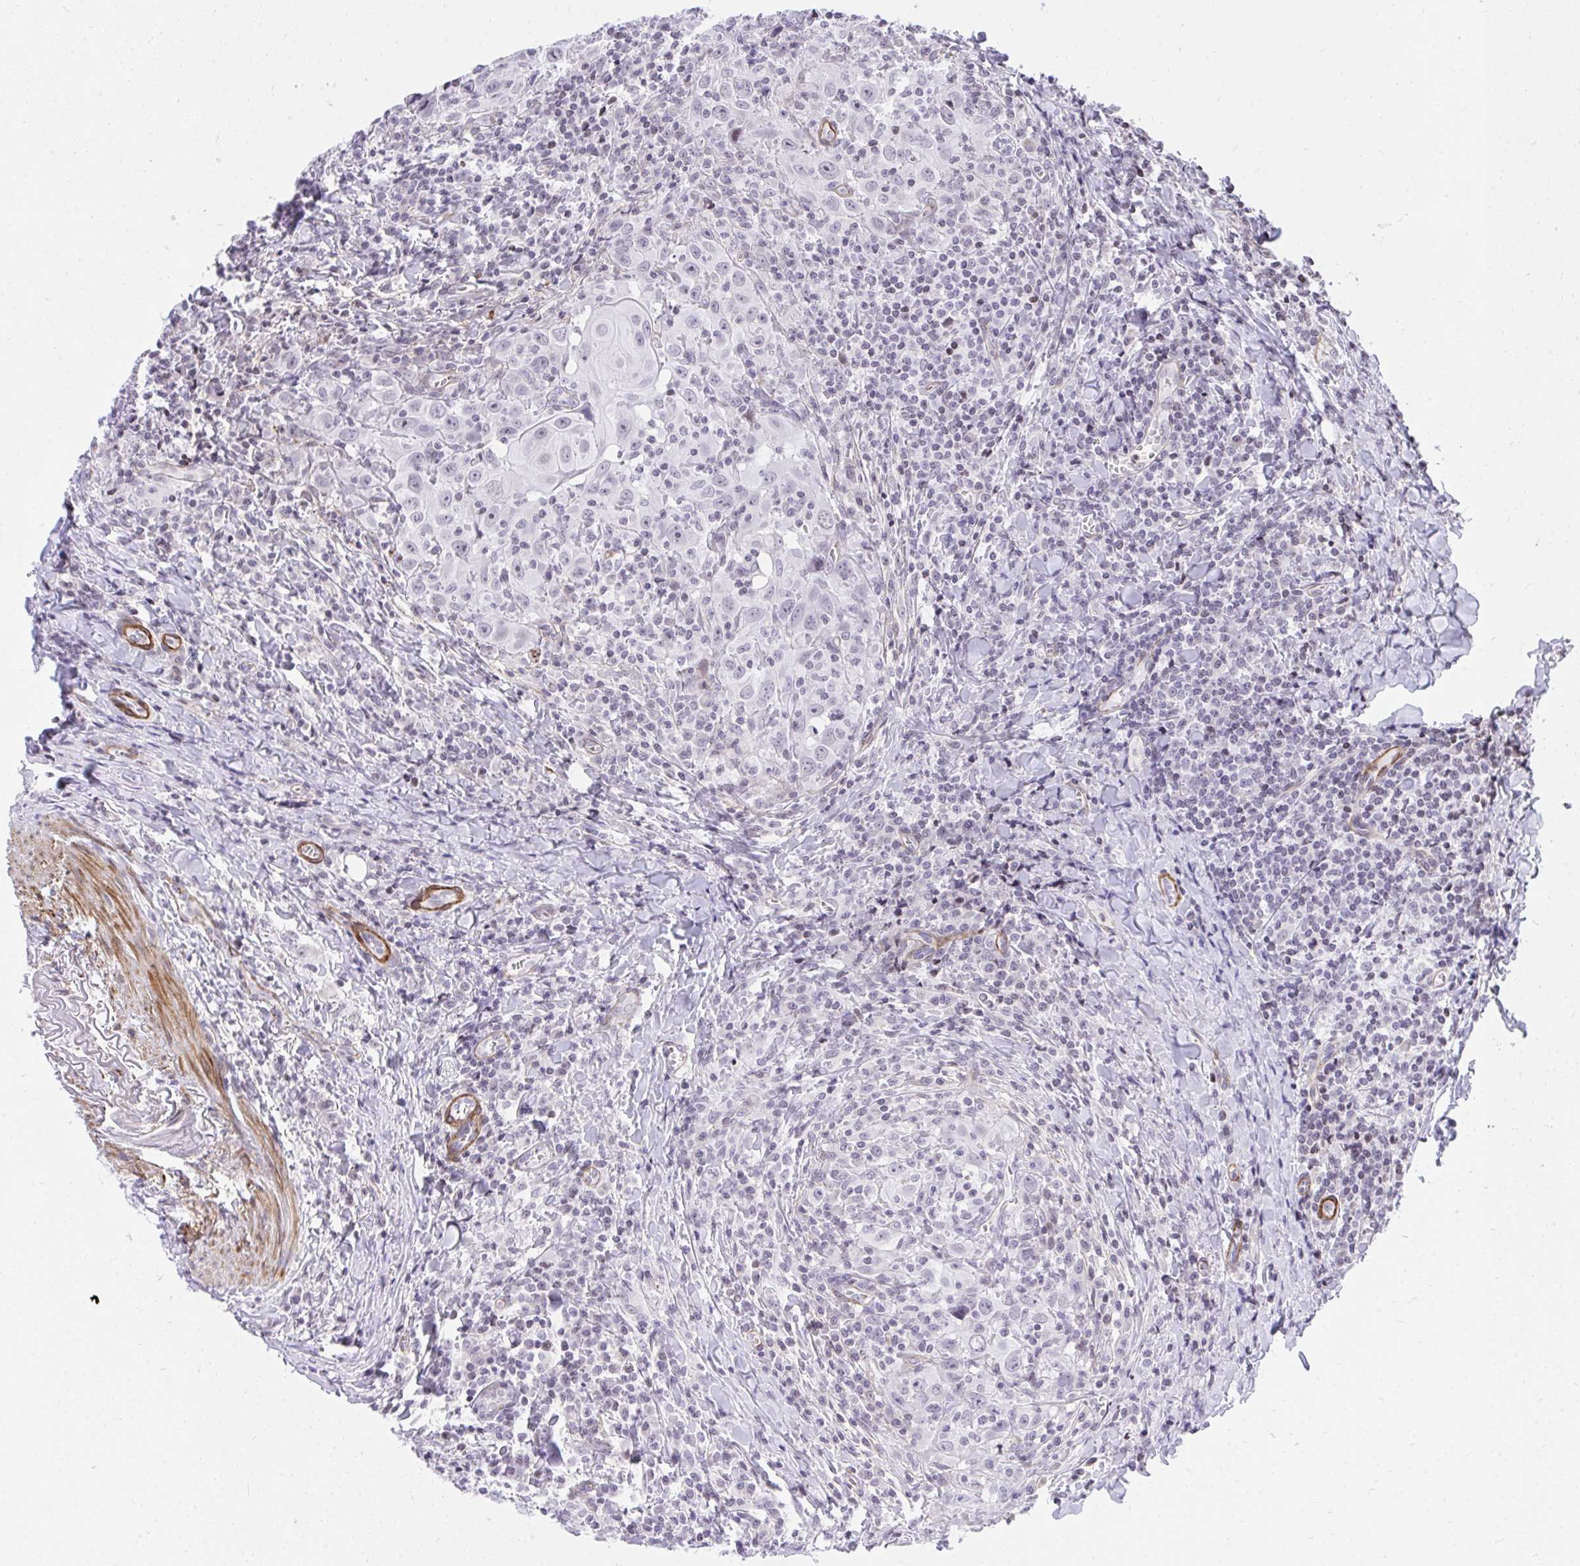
{"staining": {"intensity": "negative", "quantity": "none", "location": "none"}, "tissue": "head and neck cancer", "cell_type": "Tumor cells", "image_type": "cancer", "snomed": [{"axis": "morphology", "description": "Squamous cell carcinoma, NOS"}, {"axis": "topography", "description": "Head-Neck"}], "caption": "This micrograph is of head and neck cancer (squamous cell carcinoma) stained with immunohistochemistry to label a protein in brown with the nuclei are counter-stained blue. There is no expression in tumor cells.", "gene": "KCNN4", "patient": {"sex": "female", "age": 95}}